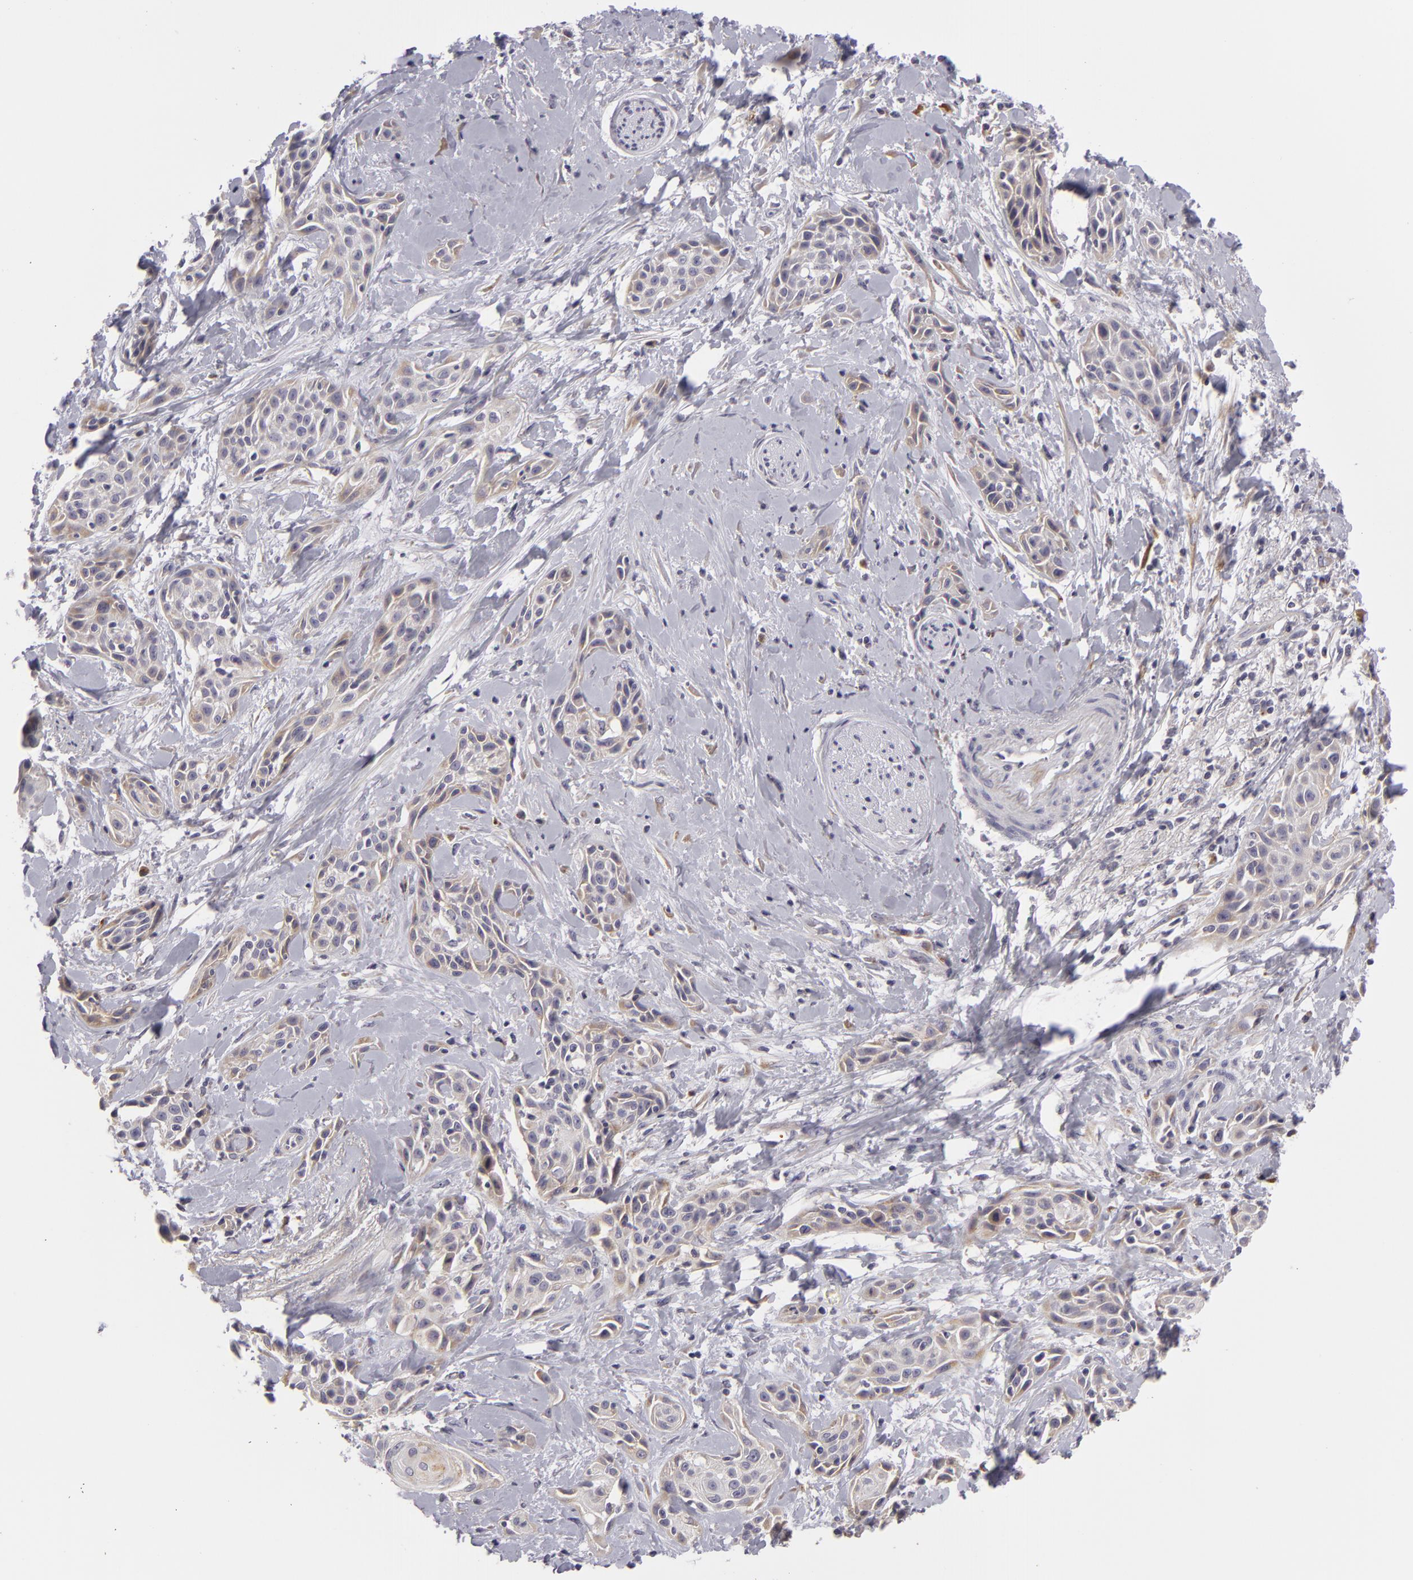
{"staining": {"intensity": "weak", "quantity": "25%-75%", "location": "cytoplasmic/membranous"}, "tissue": "skin cancer", "cell_type": "Tumor cells", "image_type": "cancer", "snomed": [{"axis": "morphology", "description": "Squamous cell carcinoma, NOS"}, {"axis": "topography", "description": "Skin"}, {"axis": "topography", "description": "Anal"}], "caption": "Protein positivity by immunohistochemistry reveals weak cytoplasmic/membranous positivity in approximately 25%-75% of tumor cells in squamous cell carcinoma (skin).", "gene": "ATP2B3", "patient": {"sex": "male", "age": 64}}